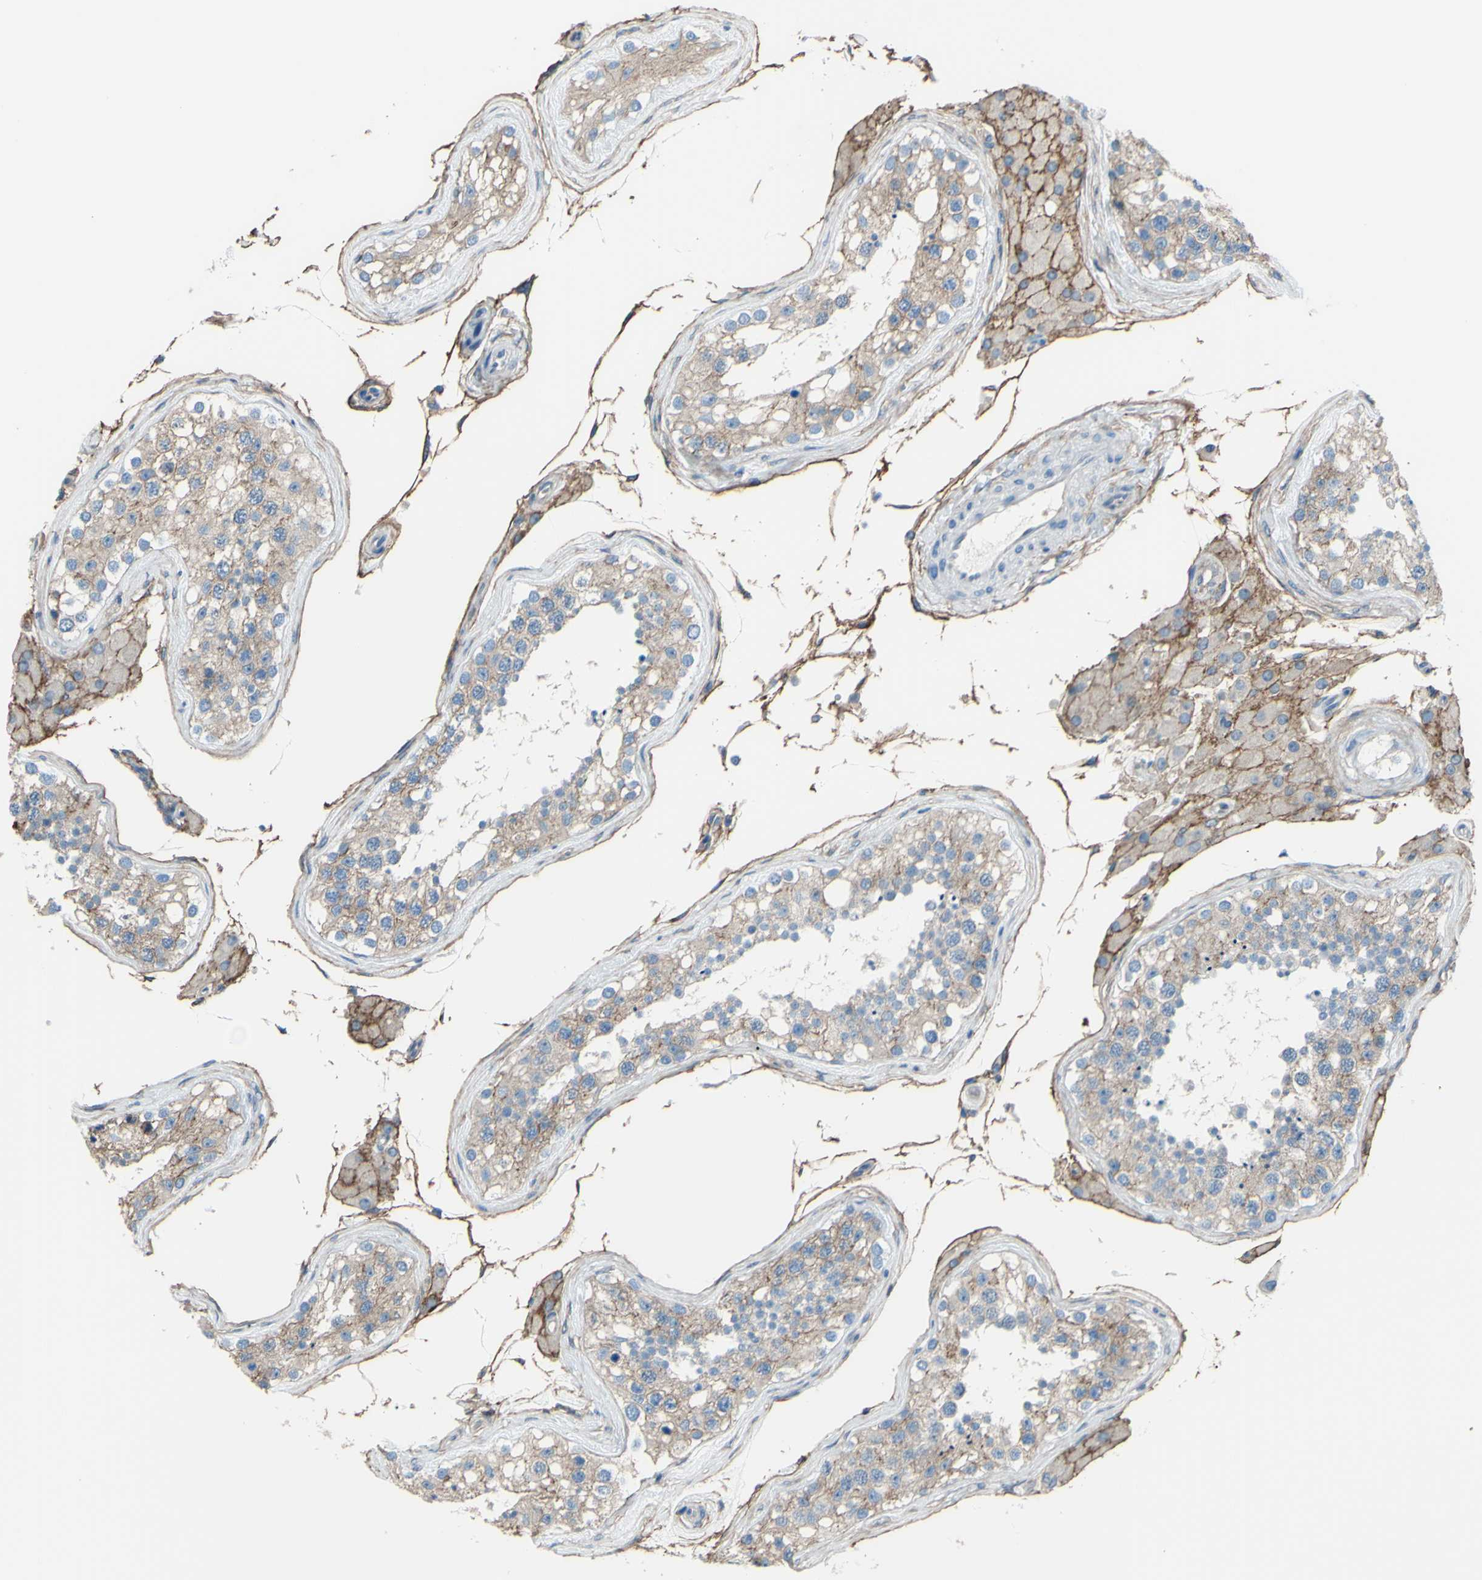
{"staining": {"intensity": "weak", "quantity": ">75%", "location": "cytoplasmic/membranous"}, "tissue": "testis", "cell_type": "Cells in seminiferous ducts", "image_type": "normal", "snomed": [{"axis": "morphology", "description": "Normal tissue, NOS"}, {"axis": "topography", "description": "Testis"}], "caption": "Immunohistochemical staining of benign human testis displays low levels of weak cytoplasmic/membranous staining in about >75% of cells in seminiferous ducts. The protein of interest is shown in brown color, while the nuclei are stained blue.", "gene": "ADD1", "patient": {"sex": "male", "age": 68}}